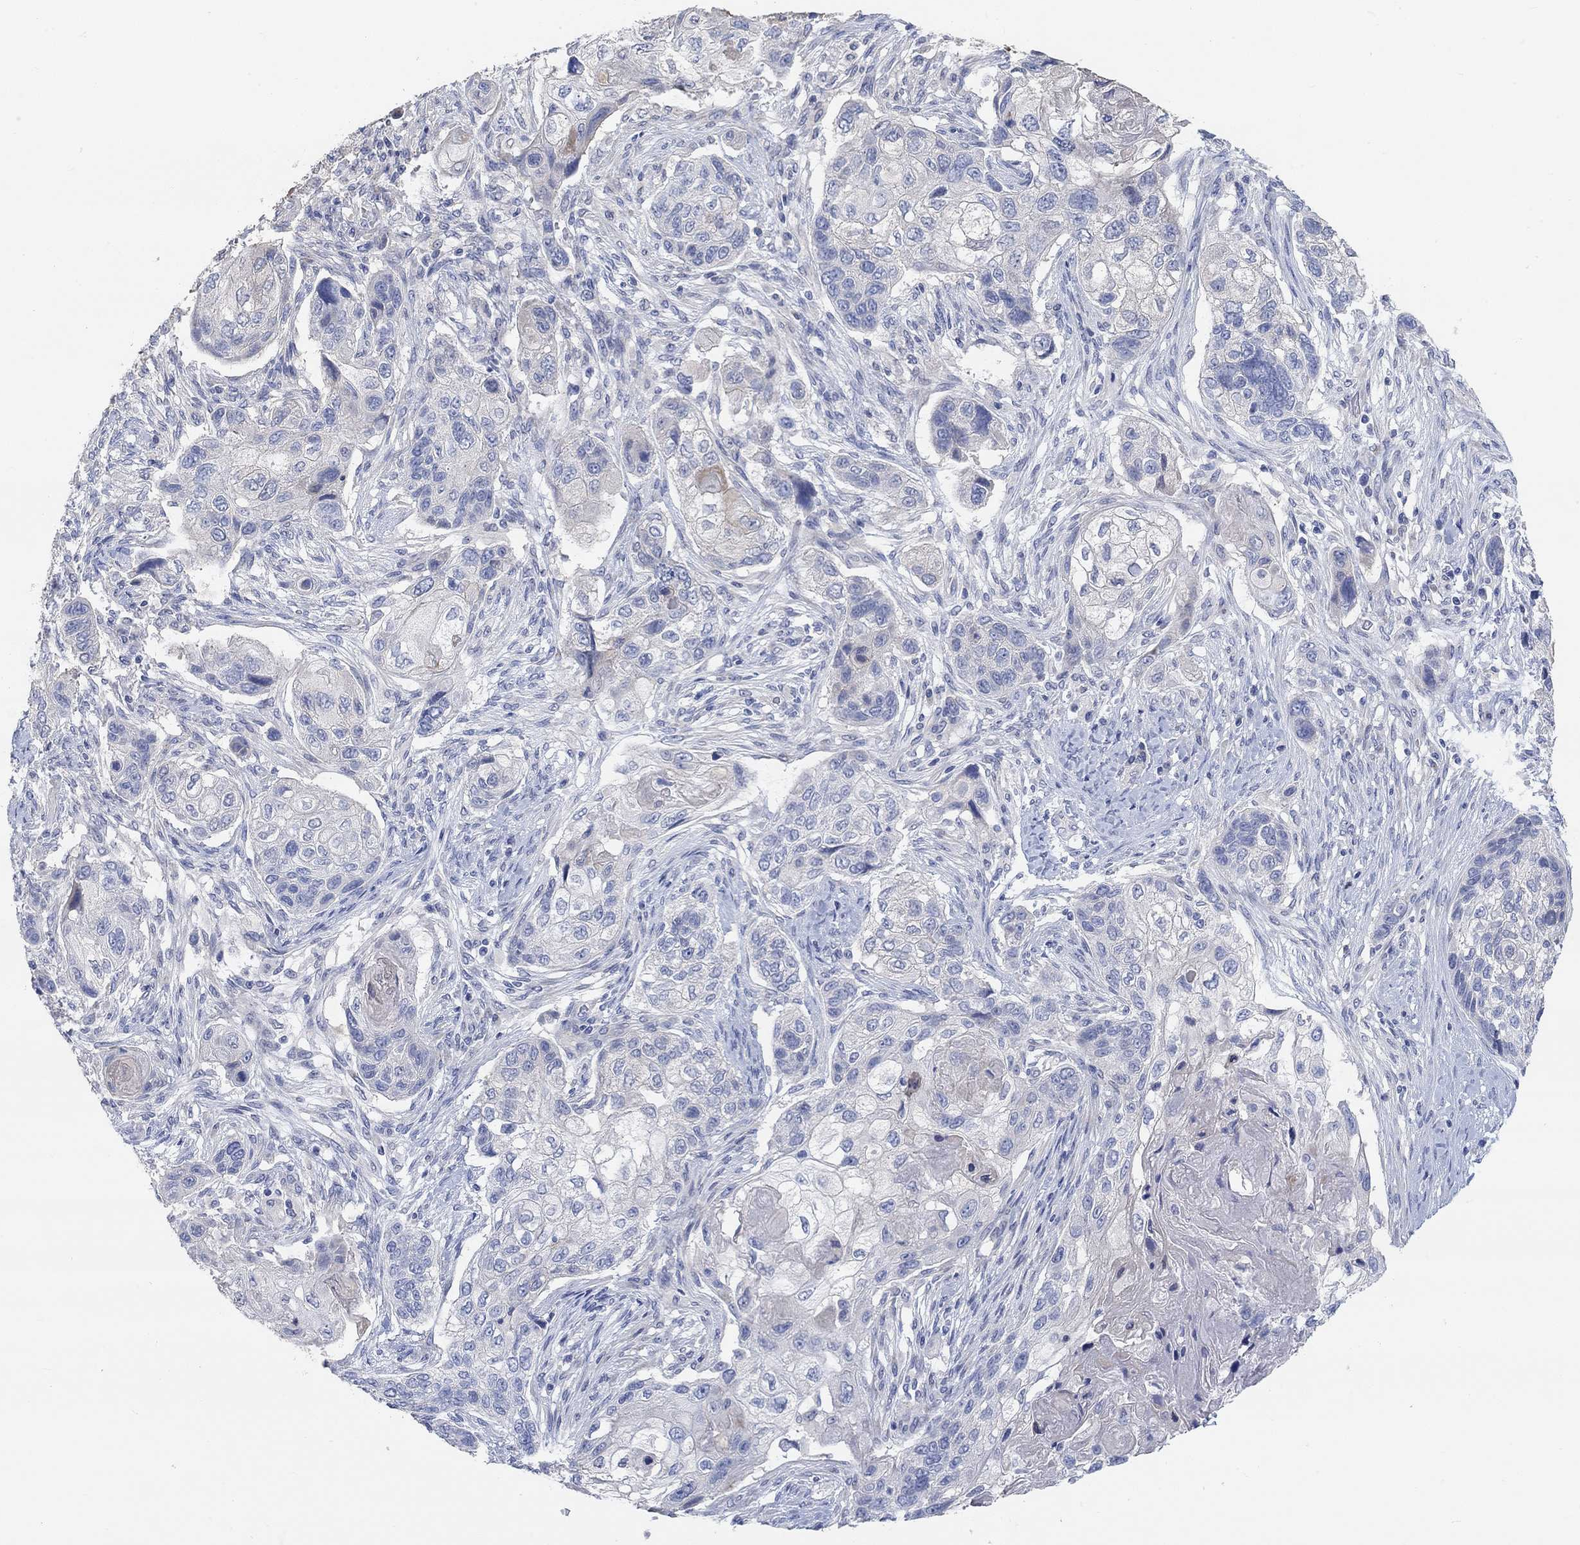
{"staining": {"intensity": "weak", "quantity": "<25%", "location": "cytoplasmic/membranous"}, "tissue": "lung cancer", "cell_type": "Tumor cells", "image_type": "cancer", "snomed": [{"axis": "morphology", "description": "Normal tissue, NOS"}, {"axis": "morphology", "description": "Squamous cell carcinoma, NOS"}, {"axis": "topography", "description": "Bronchus"}, {"axis": "topography", "description": "Lung"}], "caption": "A high-resolution photomicrograph shows IHC staining of lung cancer, which displays no significant expression in tumor cells.", "gene": "NLRP14", "patient": {"sex": "male", "age": 69}}